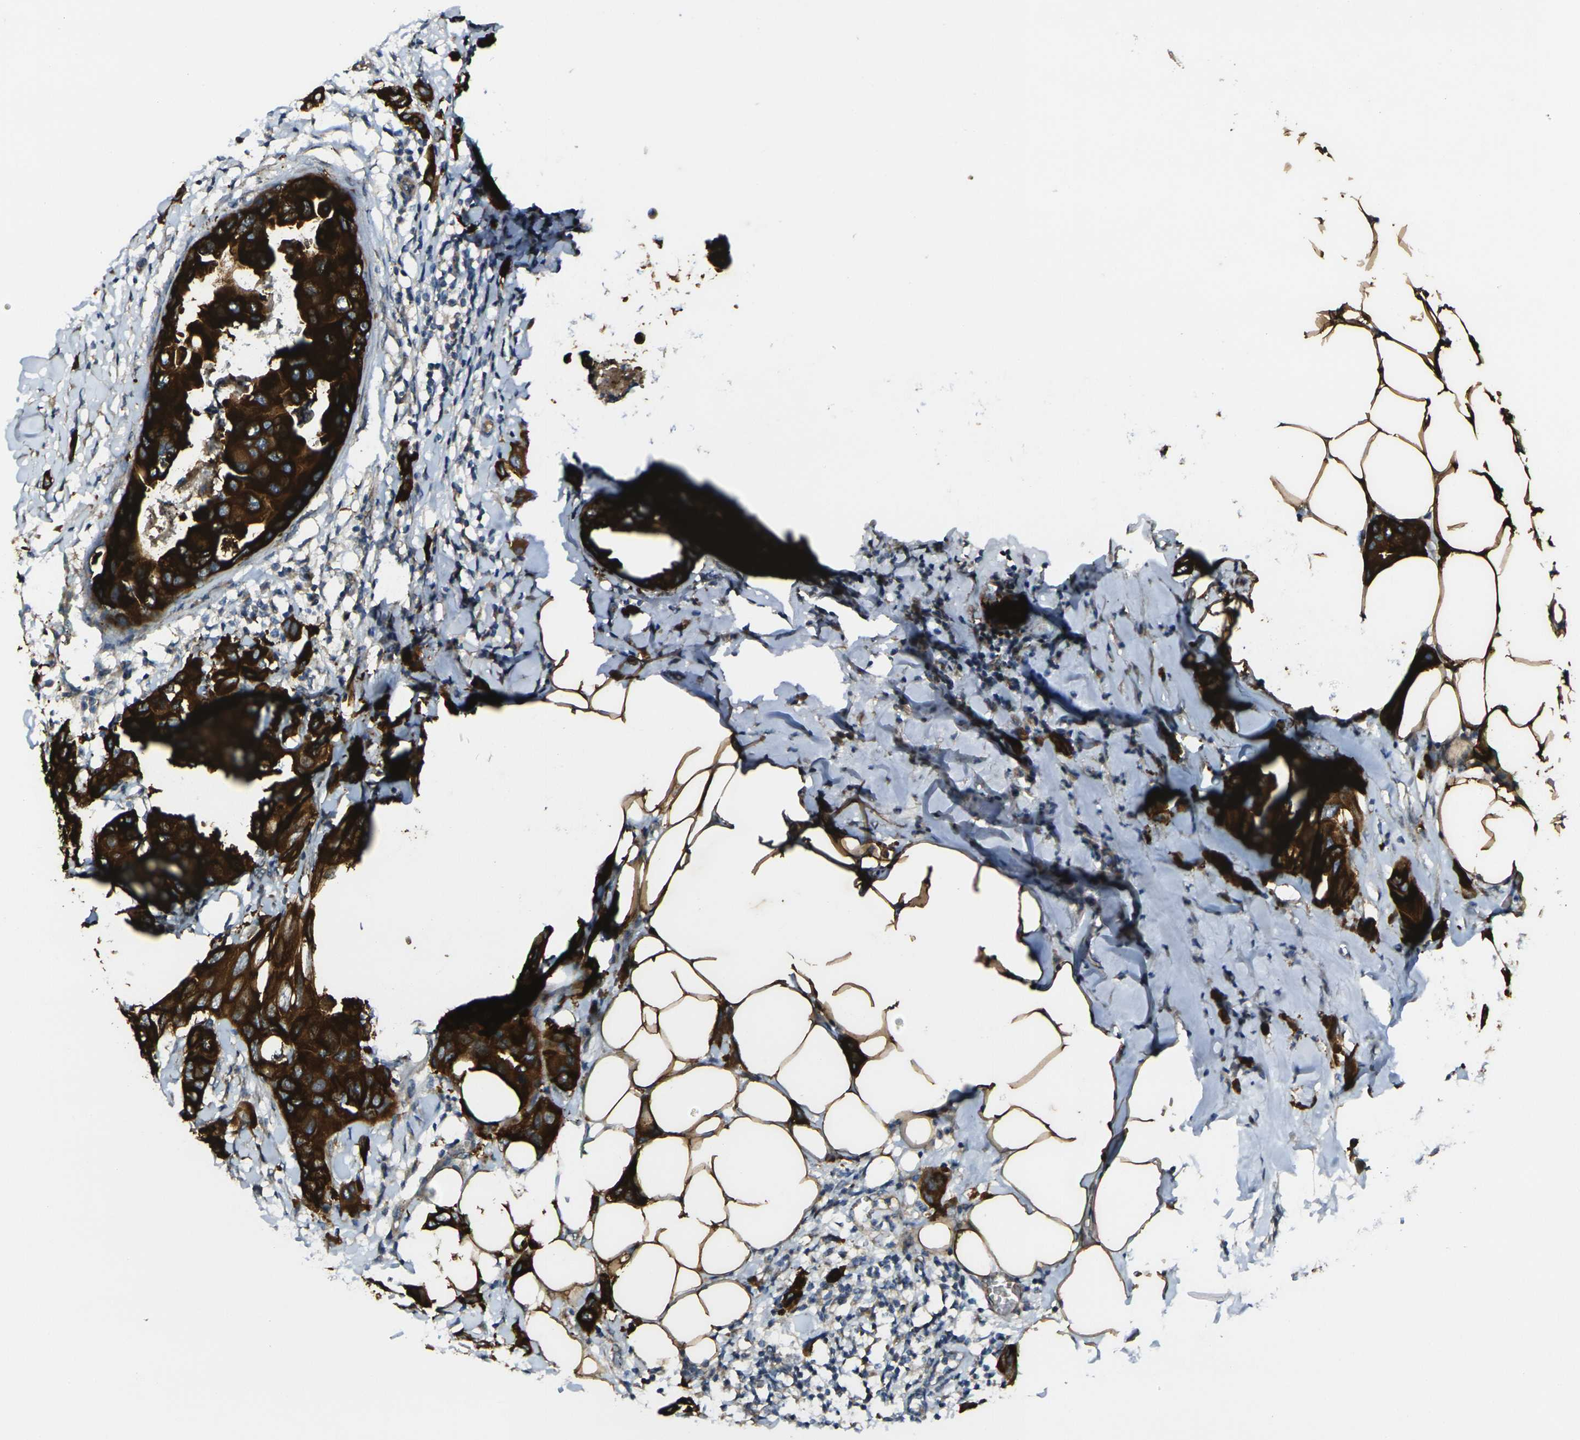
{"staining": {"intensity": "strong", "quantity": ">75%", "location": "cytoplasmic/membranous"}, "tissue": "breast cancer", "cell_type": "Tumor cells", "image_type": "cancer", "snomed": [{"axis": "morphology", "description": "Duct carcinoma"}, {"axis": "topography", "description": "Breast"}], "caption": "This is an image of immunohistochemistry staining of breast cancer (intraductal carcinoma), which shows strong expression in the cytoplasmic/membranous of tumor cells.", "gene": "GNA12", "patient": {"sex": "female", "age": 50}}